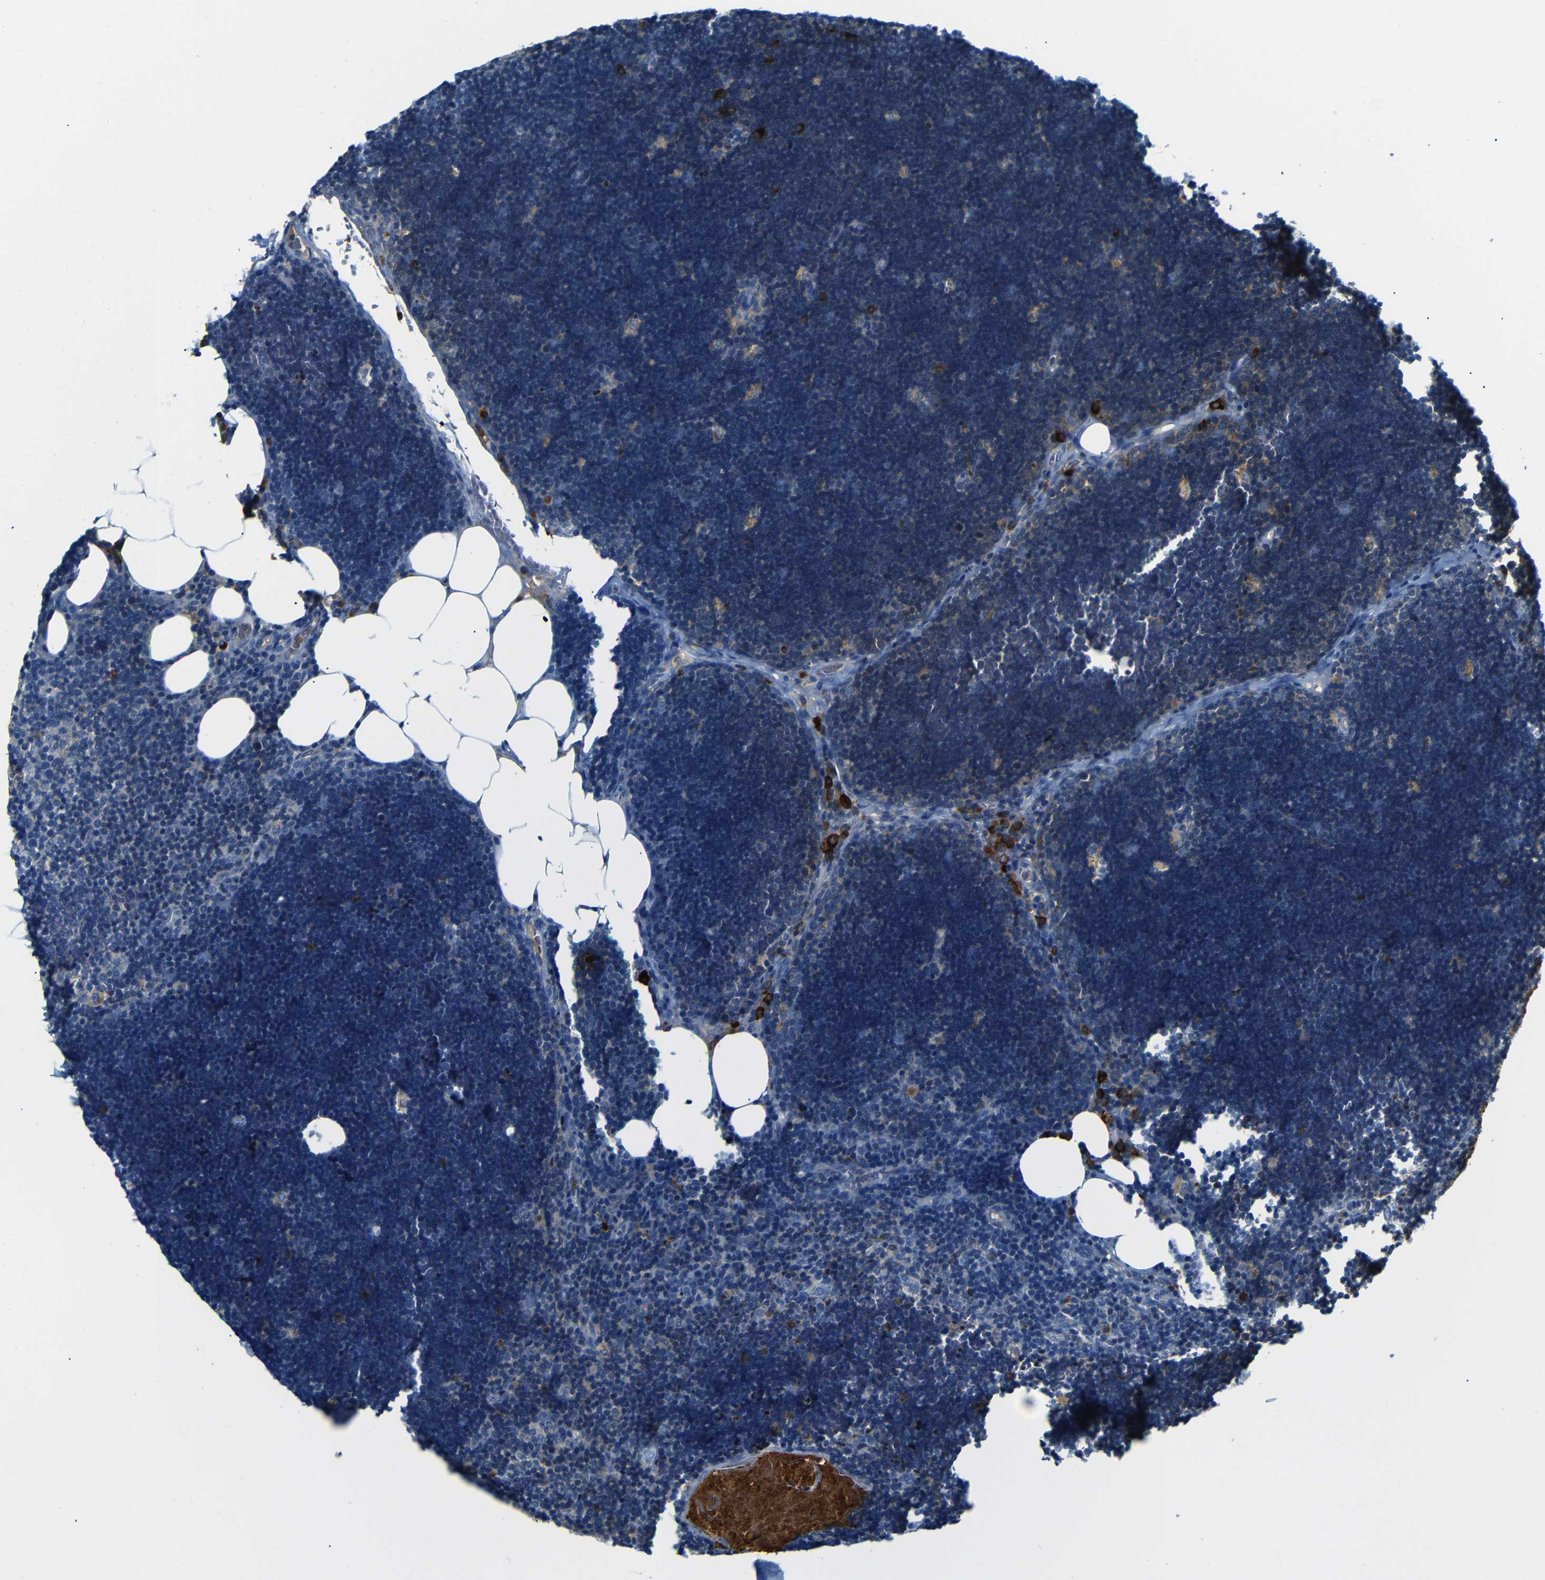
{"staining": {"intensity": "strong", "quantity": "<25%", "location": "cytoplasmic/membranous"}, "tissue": "lymph node", "cell_type": "Germinal center cells", "image_type": "normal", "snomed": [{"axis": "morphology", "description": "Normal tissue, NOS"}, {"axis": "topography", "description": "Lymph node"}], "caption": "Immunohistochemical staining of benign human lymph node shows <25% levels of strong cytoplasmic/membranous protein positivity in about <25% of germinal center cells.", "gene": "SERPINA1", "patient": {"sex": "male", "age": 33}}